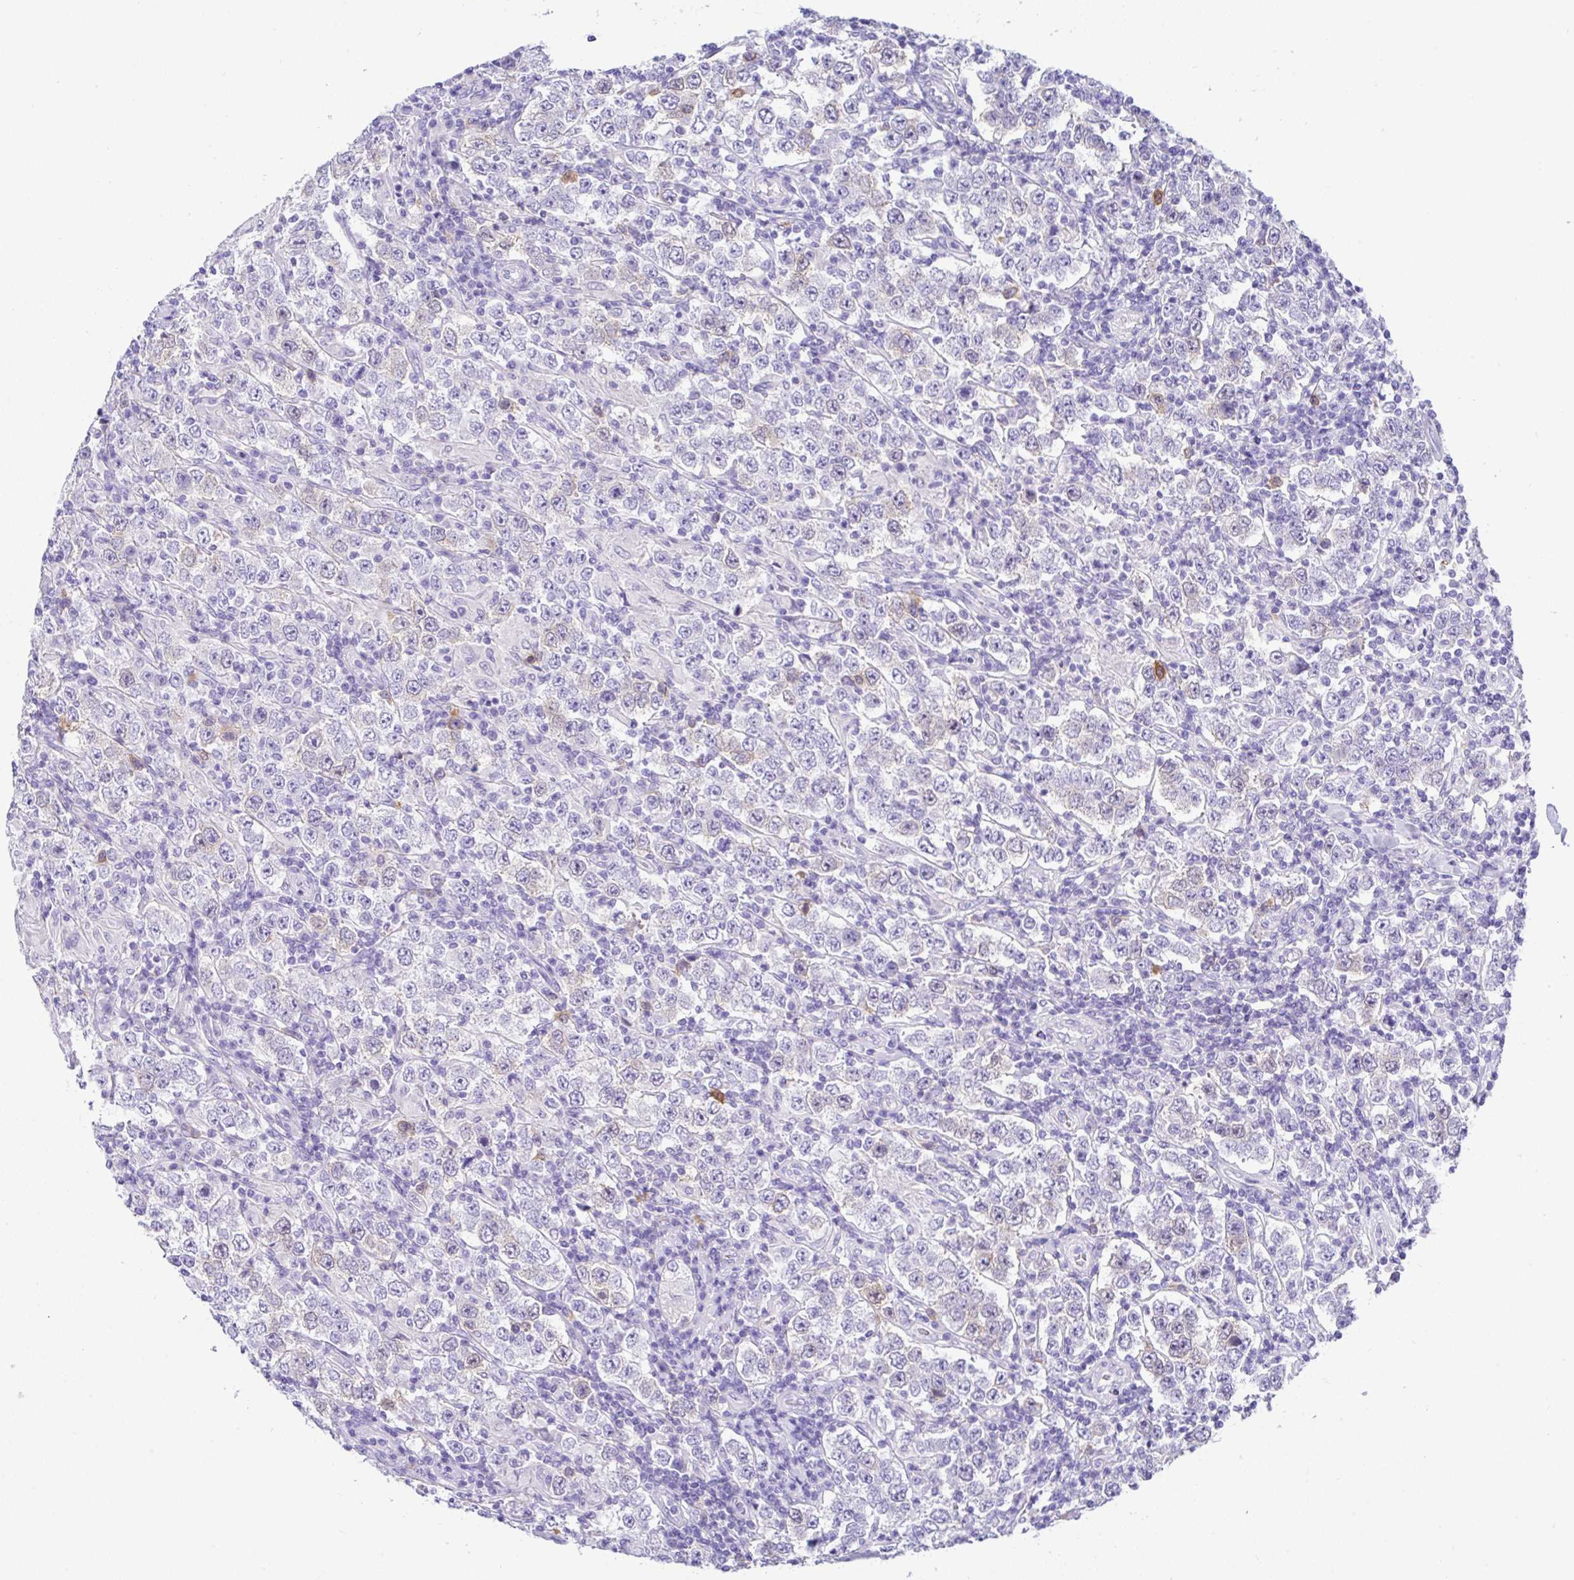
{"staining": {"intensity": "negative", "quantity": "none", "location": "none"}, "tissue": "testis cancer", "cell_type": "Tumor cells", "image_type": "cancer", "snomed": [{"axis": "morphology", "description": "Normal tissue, NOS"}, {"axis": "morphology", "description": "Urothelial carcinoma, High grade"}, {"axis": "morphology", "description": "Seminoma, NOS"}, {"axis": "morphology", "description": "Carcinoma, Embryonal, NOS"}, {"axis": "topography", "description": "Urinary bladder"}, {"axis": "topography", "description": "Testis"}], "caption": "Immunohistochemistry image of human testis cancer stained for a protein (brown), which displays no positivity in tumor cells.", "gene": "RRM2", "patient": {"sex": "male", "age": 41}}